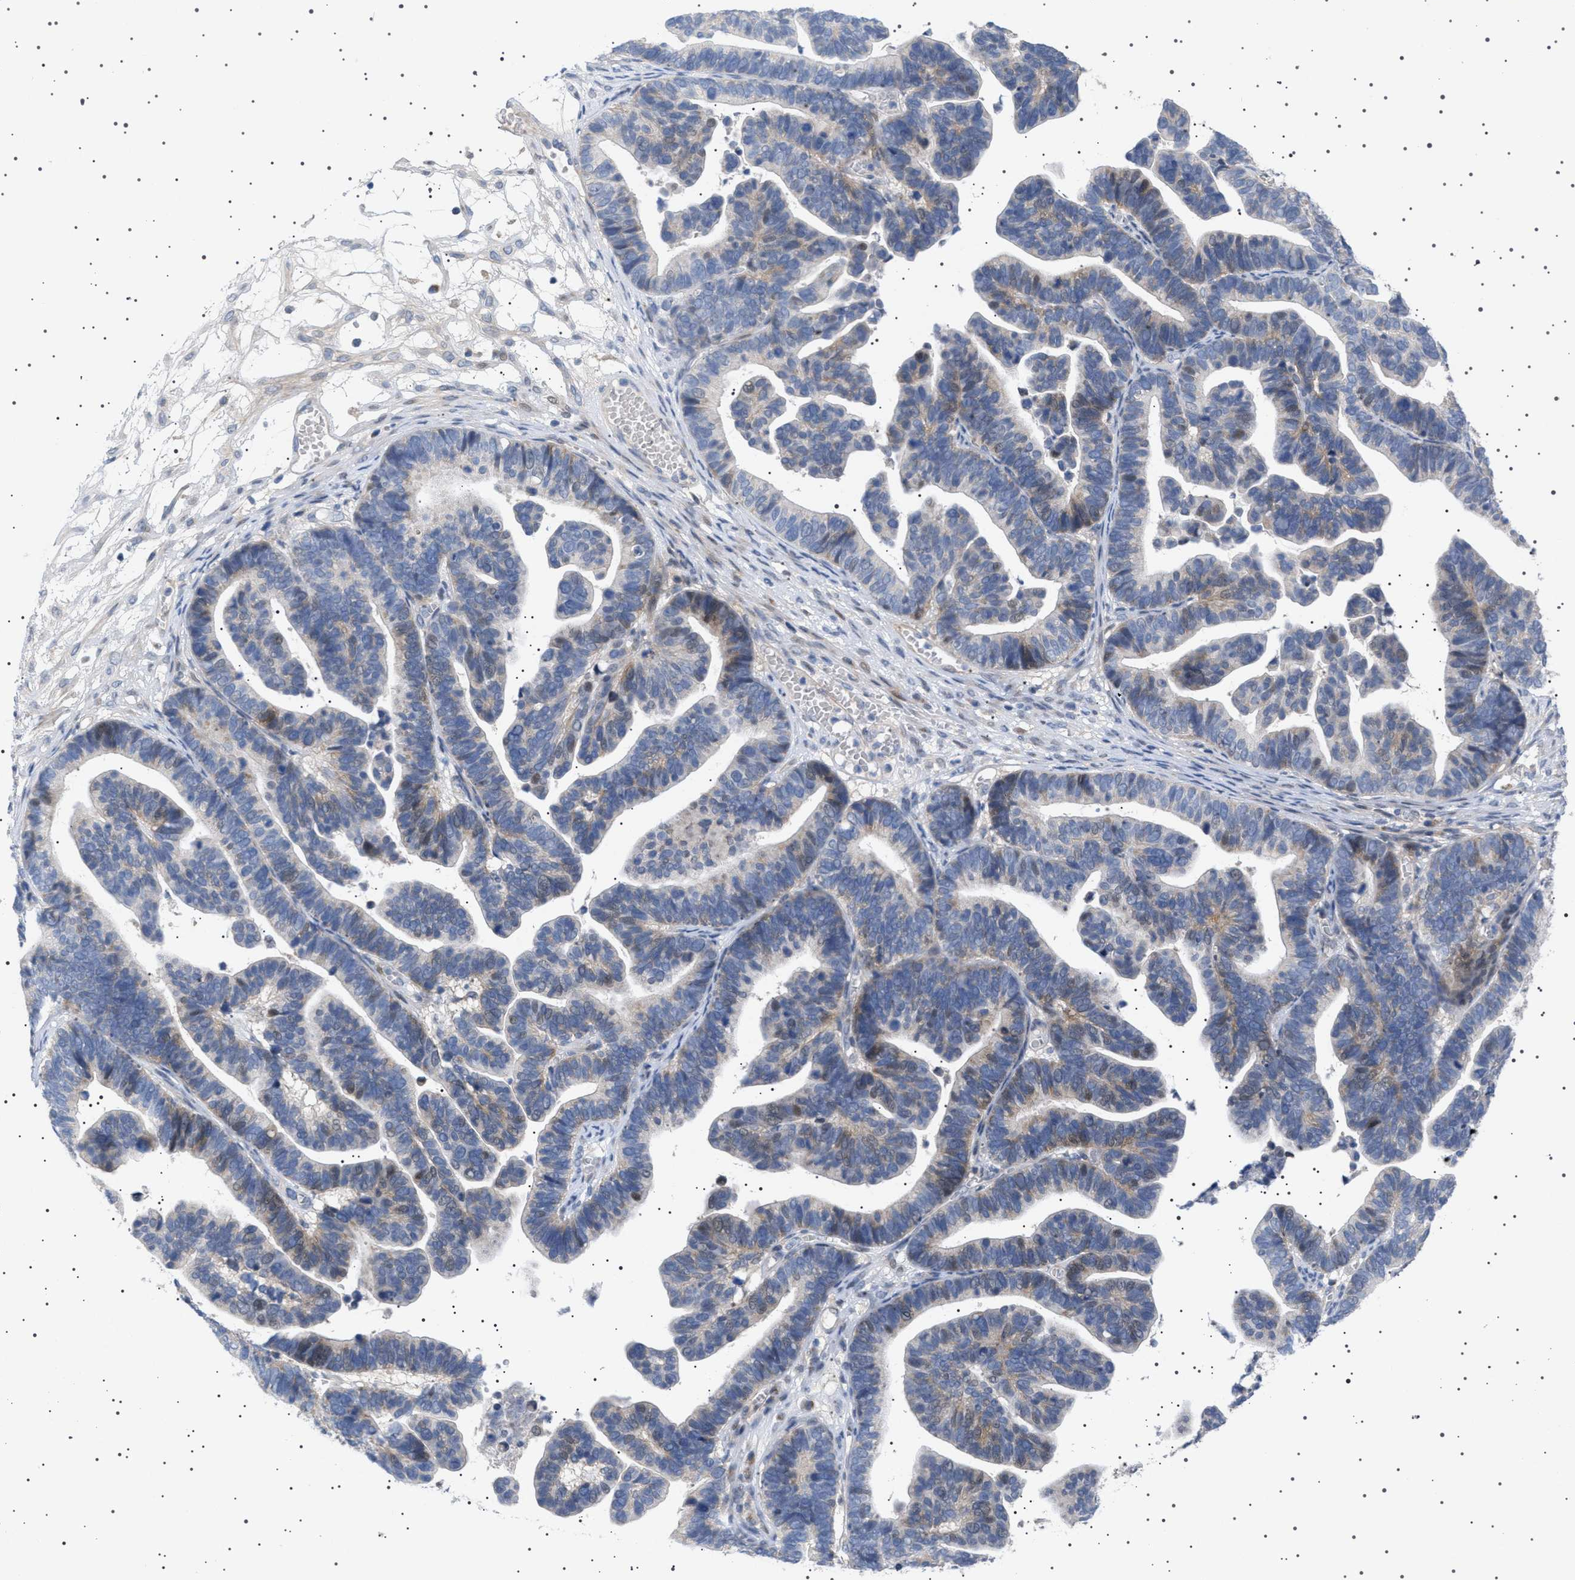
{"staining": {"intensity": "weak", "quantity": "<25%", "location": "cytoplasmic/membranous,nuclear"}, "tissue": "ovarian cancer", "cell_type": "Tumor cells", "image_type": "cancer", "snomed": [{"axis": "morphology", "description": "Cystadenocarcinoma, serous, NOS"}, {"axis": "topography", "description": "Ovary"}], "caption": "Human ovarian cancer stained for a protein using IHC demonstrates no positivity in tumor cells.", "gene": "HTR1A", "patient": {"sex": "female", "age": 56}}